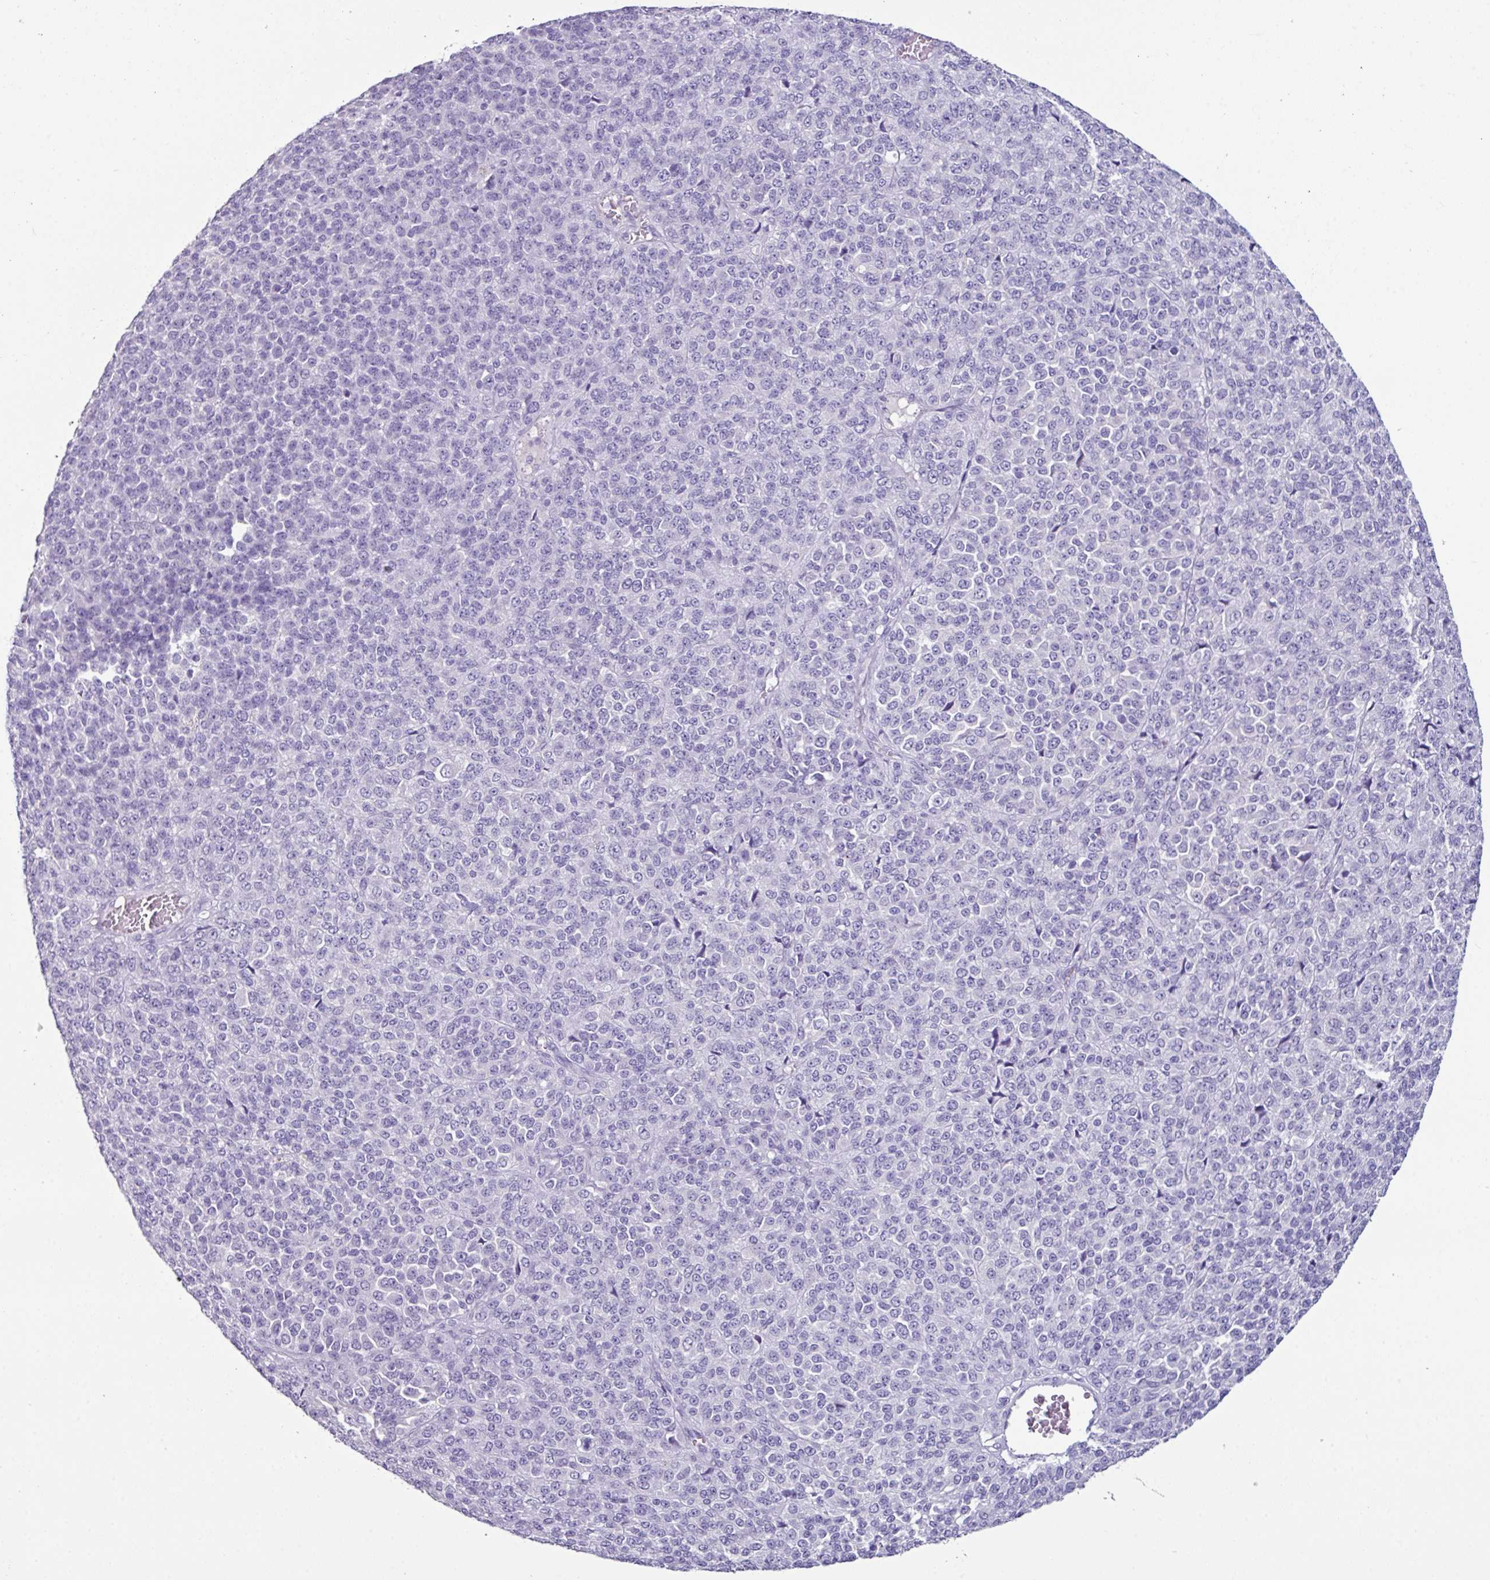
{"staining": {"intensity": "negative", "quantity": "none", "location": "none"}, "tissue": "melanoma", "cell_type": "Tumor cells", "image_type": "cancer", "snomed": [{"axis": "morphology", "description": "Malignant melanoma, Metastatic site"}, {"axis": "topography", "description": "Brain"}], "caption": "High magnification brightfield microscopy of malignant melanoma (metastatic site) stained with DAB (brown) and counterstained with hematoxylin (blue): tumor cells show no significant staining. (IHC, brightfield microscopy, high magnification).", "gene": "GLP2R", "patient": {"sex": "female", "age": 56}}